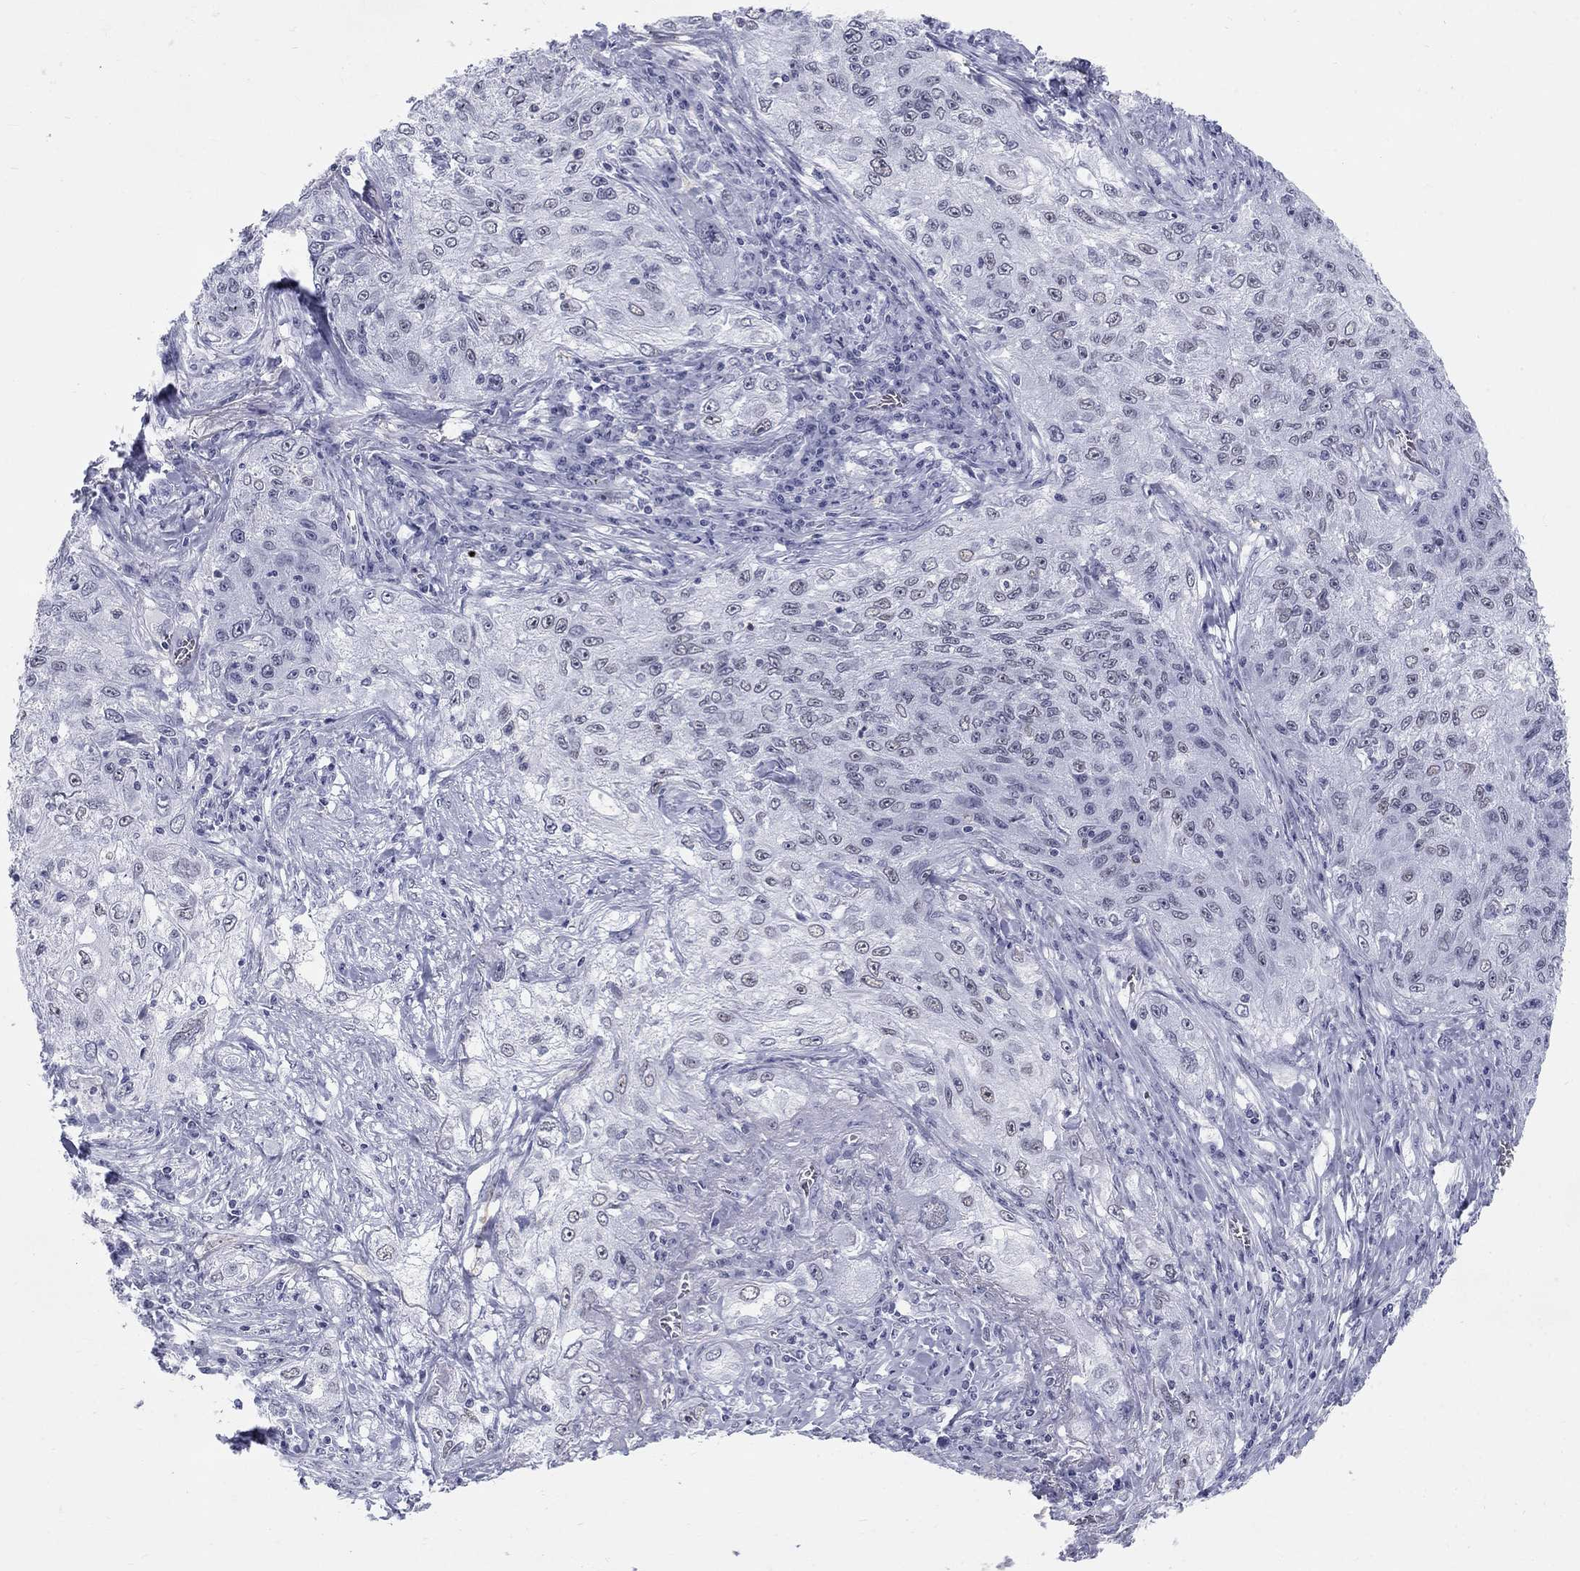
{"staining": {"intensity": "negative", "quantity": "none", "location": "none"}, "tissue": "lung cancer", "cell_type": "Tumor cells", "image_type": "cancer", "snomed": [{"axis": "morphology", "description": "Squamous cell carcinoma, NOS"}, {"axis": "topography", "description": "Lung"}], "caption": "An image of squamous cell carcinoma (lung) stained for a protein exhibits no brown staining in tumor cells.", "gene": "DMTN", "patient": {"sex": "female", "age": 69}}